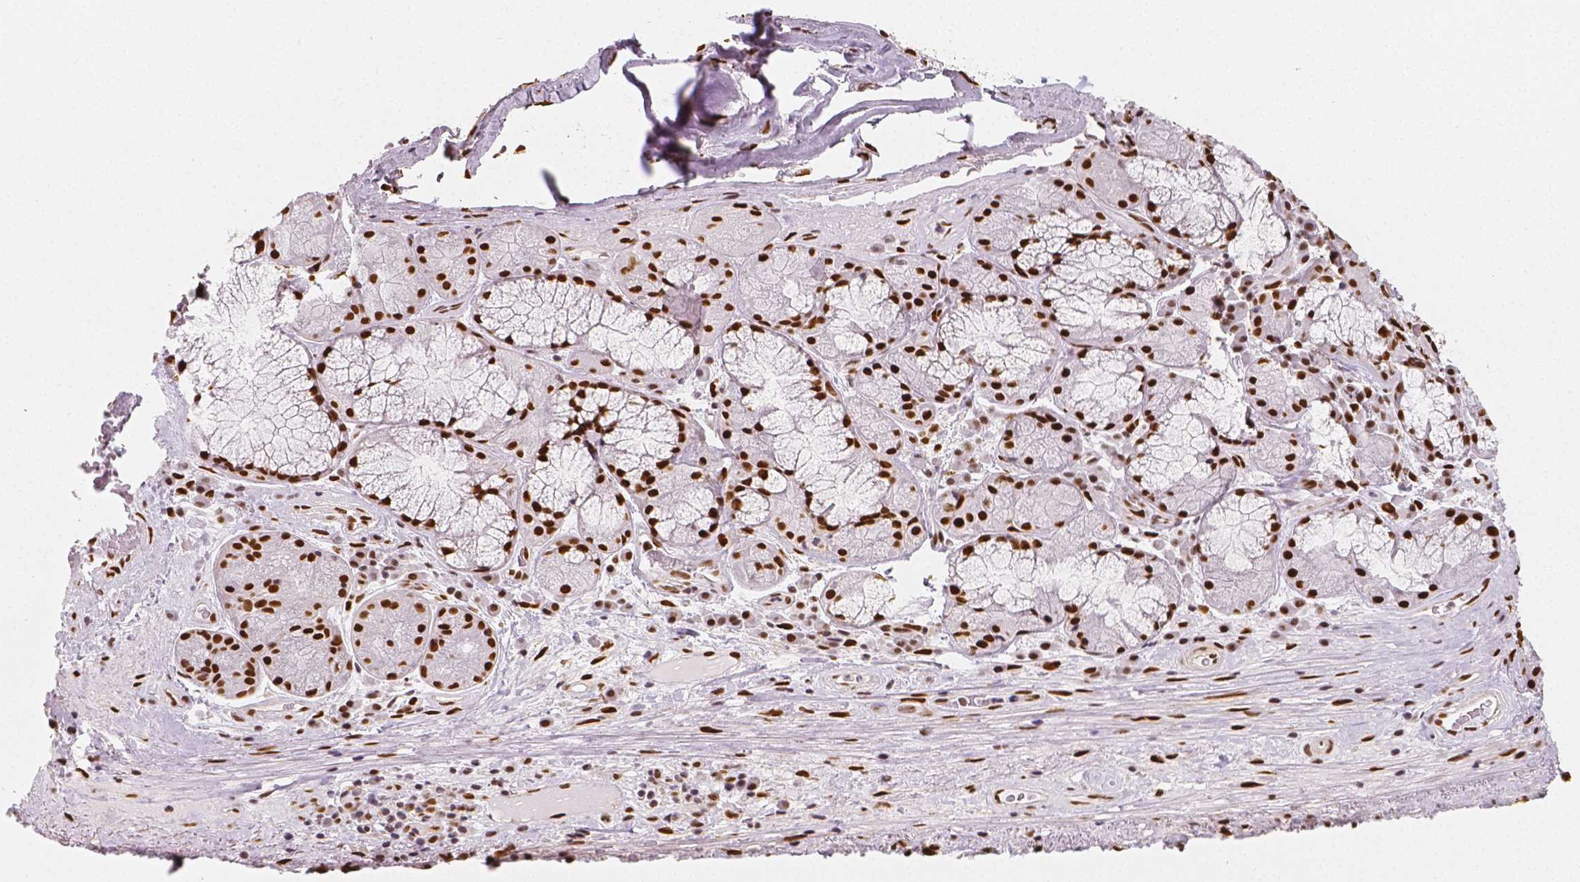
{"staining": {"intensity": "strong", "quantity": ">75%", "location": "nuclear"}, "tissue": "bronchus", "cell_type": "Respiratory epithelial cells", "image_type": "normal", "snomed": [{"axis": "morphology", "description": "Normal tissue, NOS"}, {"axis": "topography", "description": "Bronchus"}], "caption": "Normal bronchus was stained to show a protein in brown. There is high levels of strong nuclear staining in about >75% of respiratory epithelial cells.", "gene": "NUCKS1", "patient": {"sex": "male", "age": 48}}